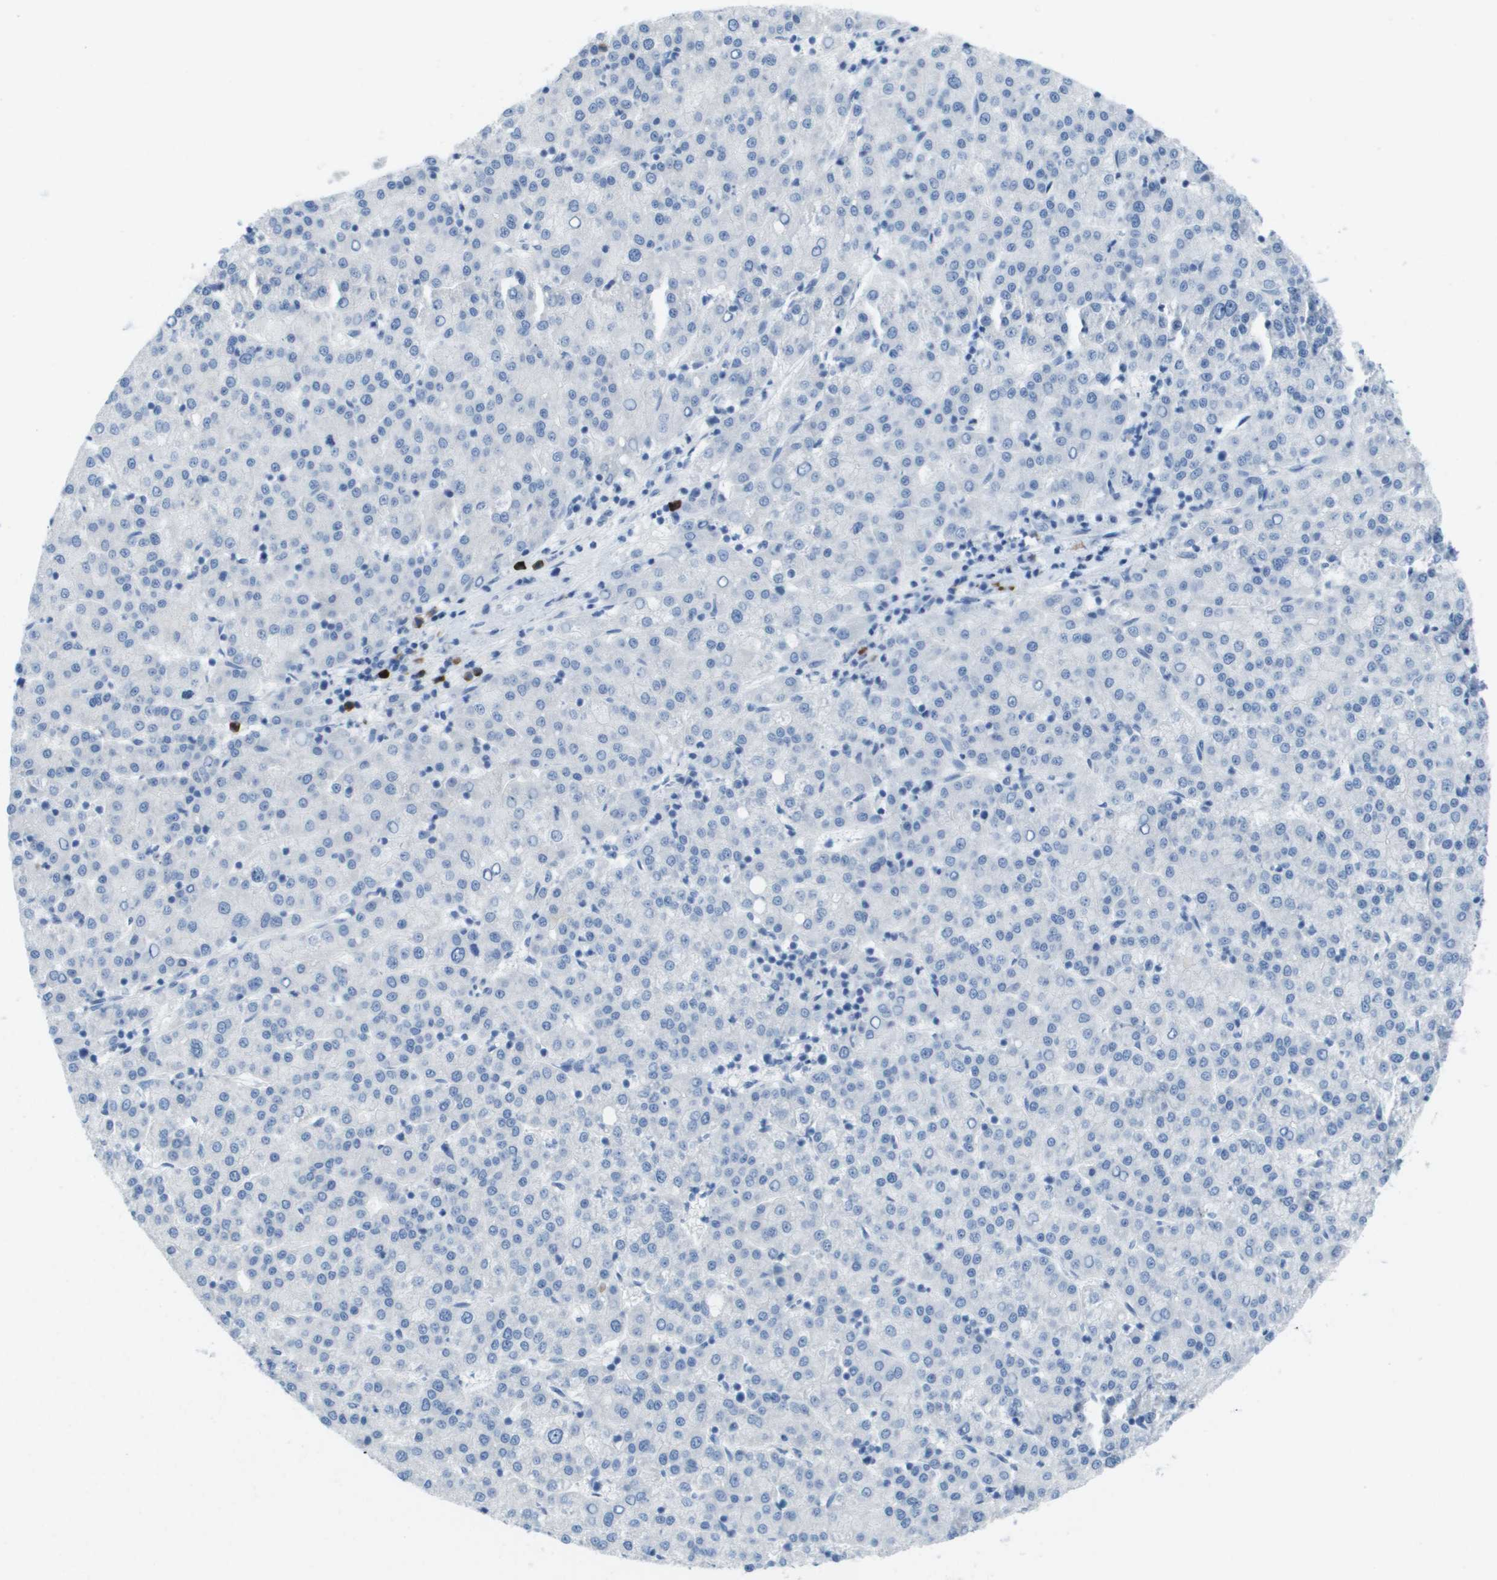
{"staining": {"intensity": "negative", "quantity": "none", "location": "none"}, "tissue": "liver cancer", "cell_type": "Tumor cells", "image_type": "cancer", "snomed": [{"axis": "morphology", "description": "Carcinoma, Hepatocellular, NOS"}, {"axis": "topography", "description": "Liver"}], "caption": "Liver cancer (hepatocellular carcinoma) was stained to show a protein in brown. There is no significant positivity in tumor cells.", "gene": "GPR18", "patient": {"sex": "female", "age": 58}}